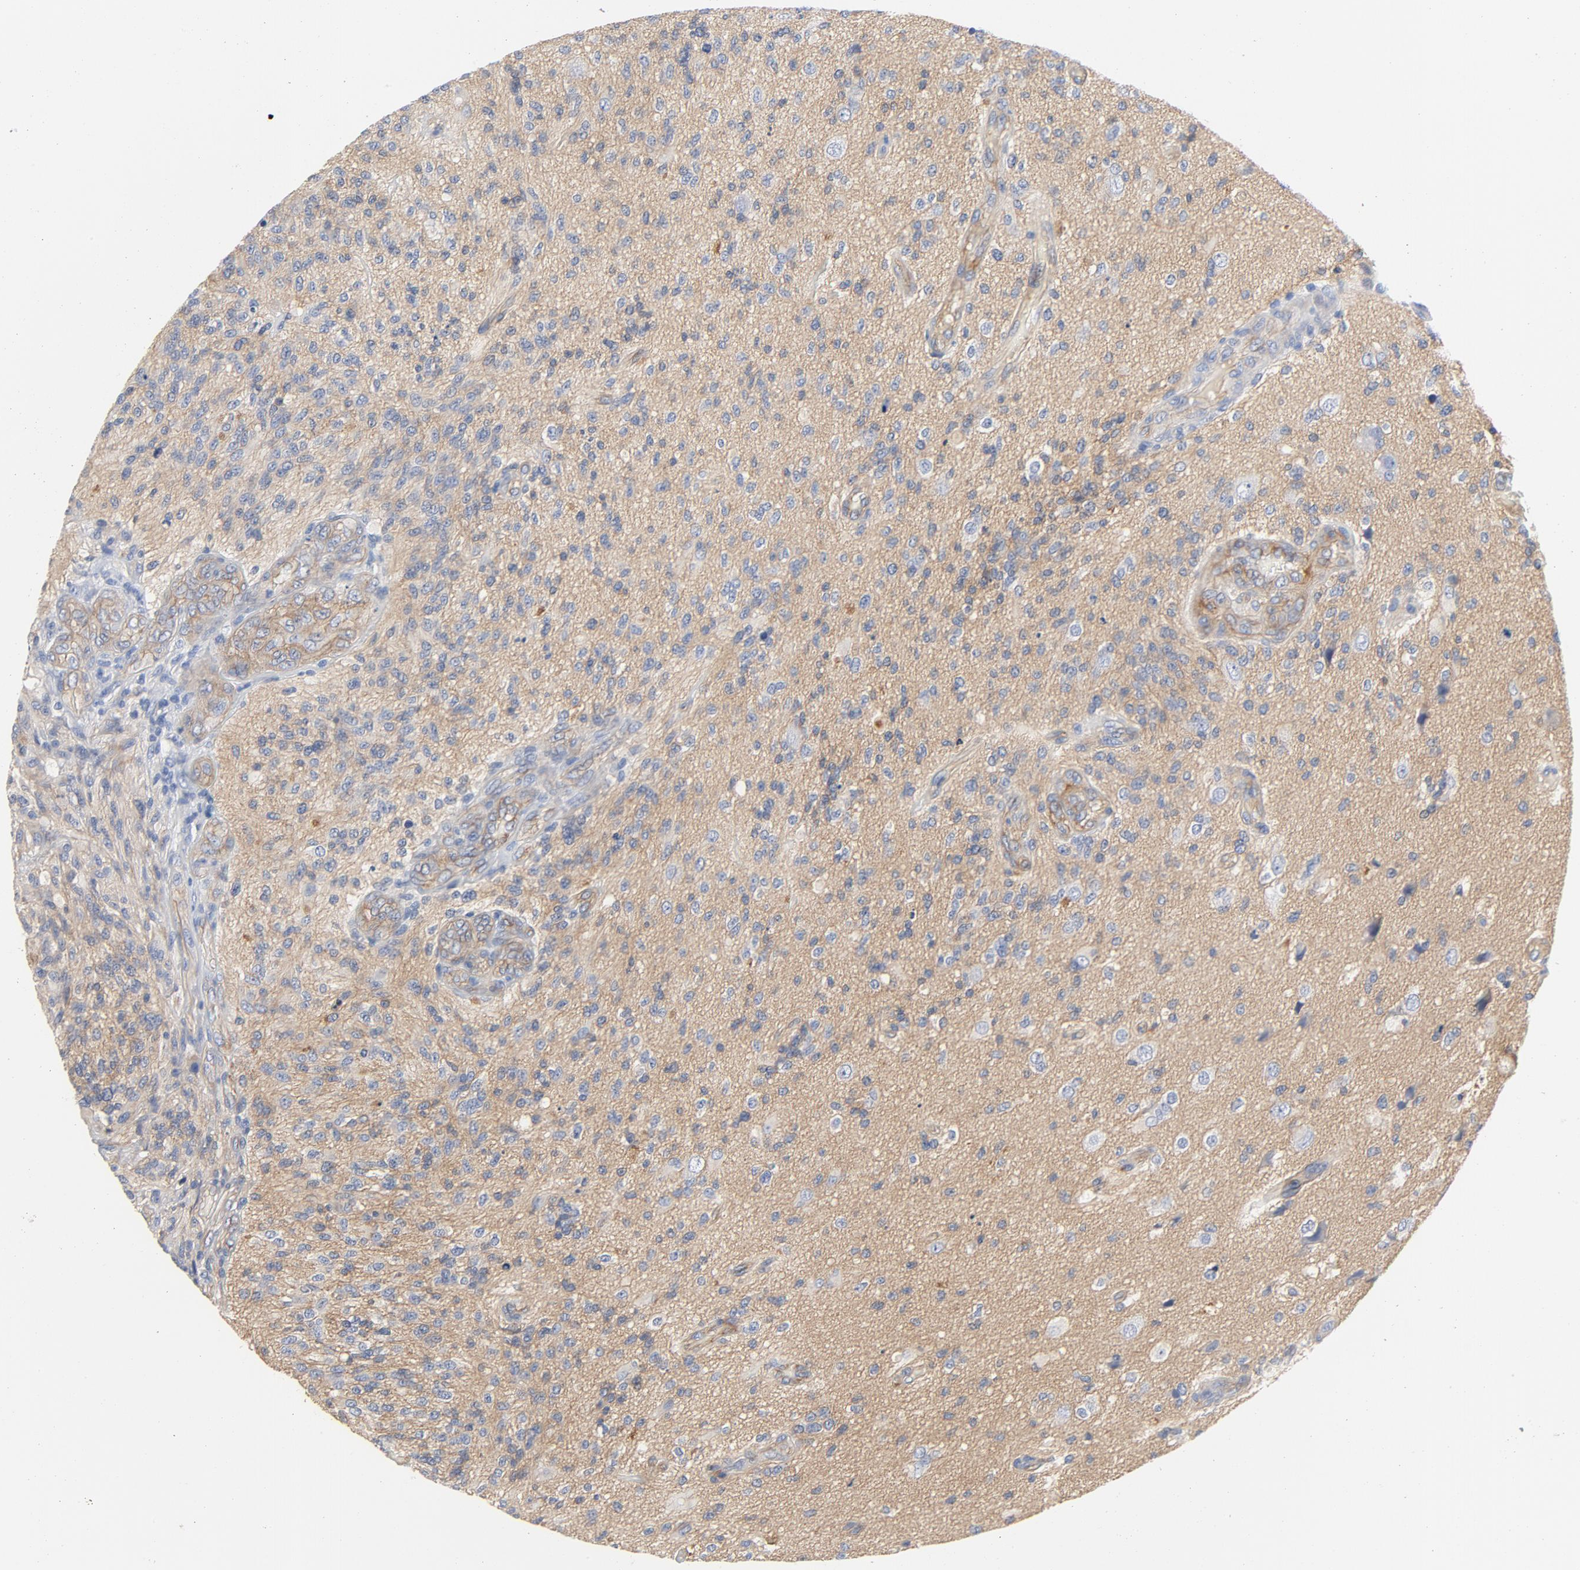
{"staining": {"intensity": "moderate", "quantity": "25%-75%", "location": "cytoplasmic/membranous"}, "tissue": "glioma", "cell_type": "Tumor cells", "image_type": "cancer", "snomed": [{"axis": "morphology", "description": "Normal tissue, NOS"}, {"axis": "morphology", "description": "Glioma, malignant, High grade"}, {"axis": "topography", "description": "Cerebral cortex"}], "caption": "Moderate cytoplasmic/membranous staining for a protein is seen in about 25%-75% of tumor cells of glioma using immunohistochemistry.", "gene": "SRC", "patient": {"sex": "male", "age": 75}}